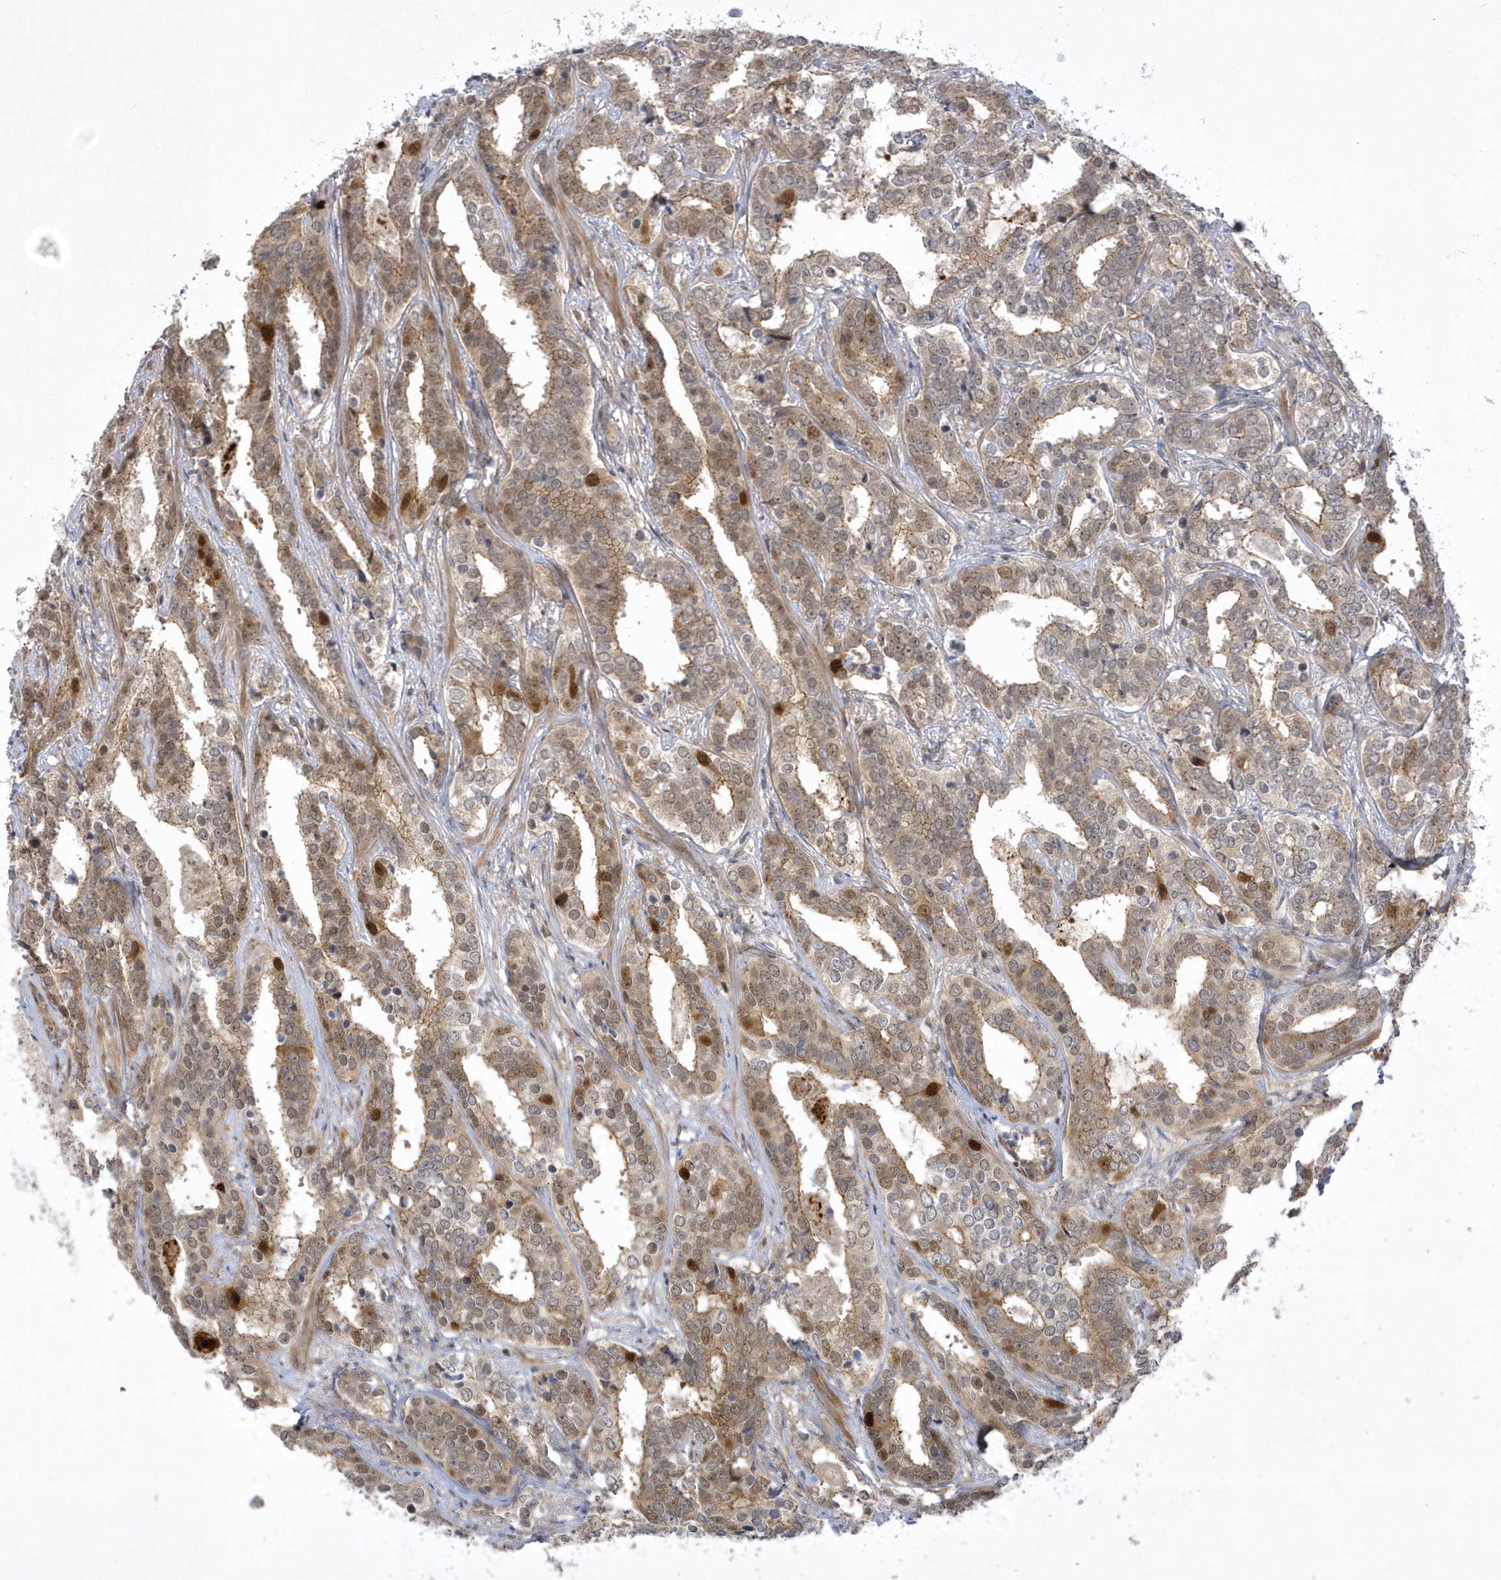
{"staining": {"intensity": "moderate", "quantity": "25%-75%", "location": "cytoplasmic/membranous,nuclear"}, "tissue": "prostate cancer", "cell_type": "Tumor cells", "image_type": "cancer", "snomed": [{"axis": "morphology", "description": "Adenocarcinoma, High grade"}, {"axis": "topography", "description": "Prostate"}], "caption": "High-grade adenocarcinoma (prostate) stained with DAB immunohistochemistry (IHC) exhibits medium levels of moderate cytoplasmic/membranous and nuclear staining in approximately 25%-75% of tumor cells. The staining was performed using DAB to visualize the protein expression in brown, while the nuclei were stained in blue with hematoxylin (Magnification: 20x).", "gene": "NAF1", "patient": {"sex": "male", "age": 62}}